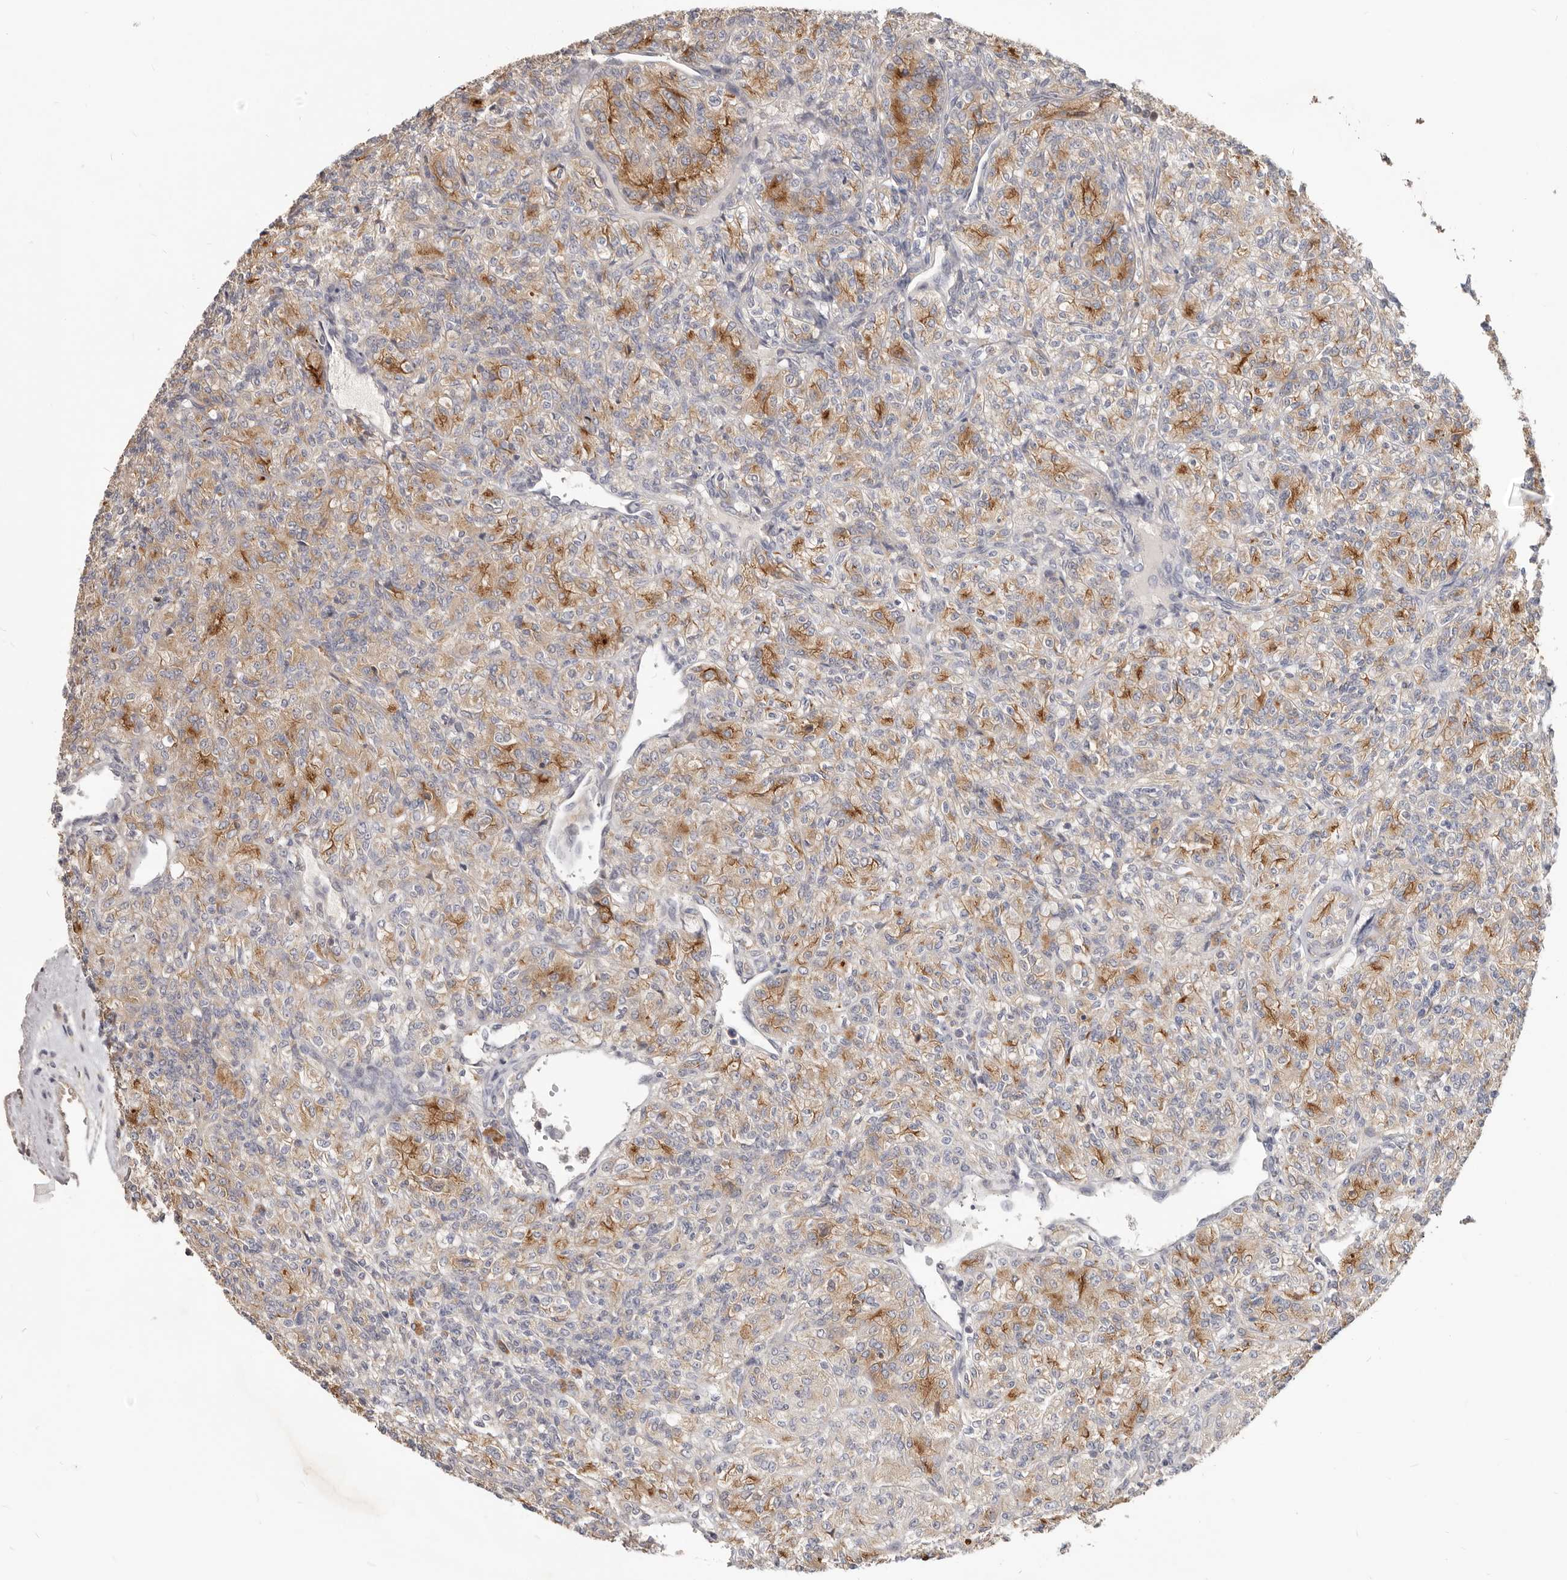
{"staining": {"intensity": "moderate", "quantity": ">75%", "location": "cytoplasmic/membranous"}, "tissue": "renal cancer", "cell_type": "Tumor cells", "image_type": "cancer", "snomed": [{"axis": "morphology", "description": "Adenocarcinoma, NOS"}, {"axis": "topography", "description": "Kidney"}], "caption": "The image displays immunohistochemical staining of adenocarcinoma (renal). There is moderate cytoplasmic/membranous staining is present in approximately >75% of tumor cells.", "gene": "LRP6", "patient": {"sex": "male", "age": 77}}